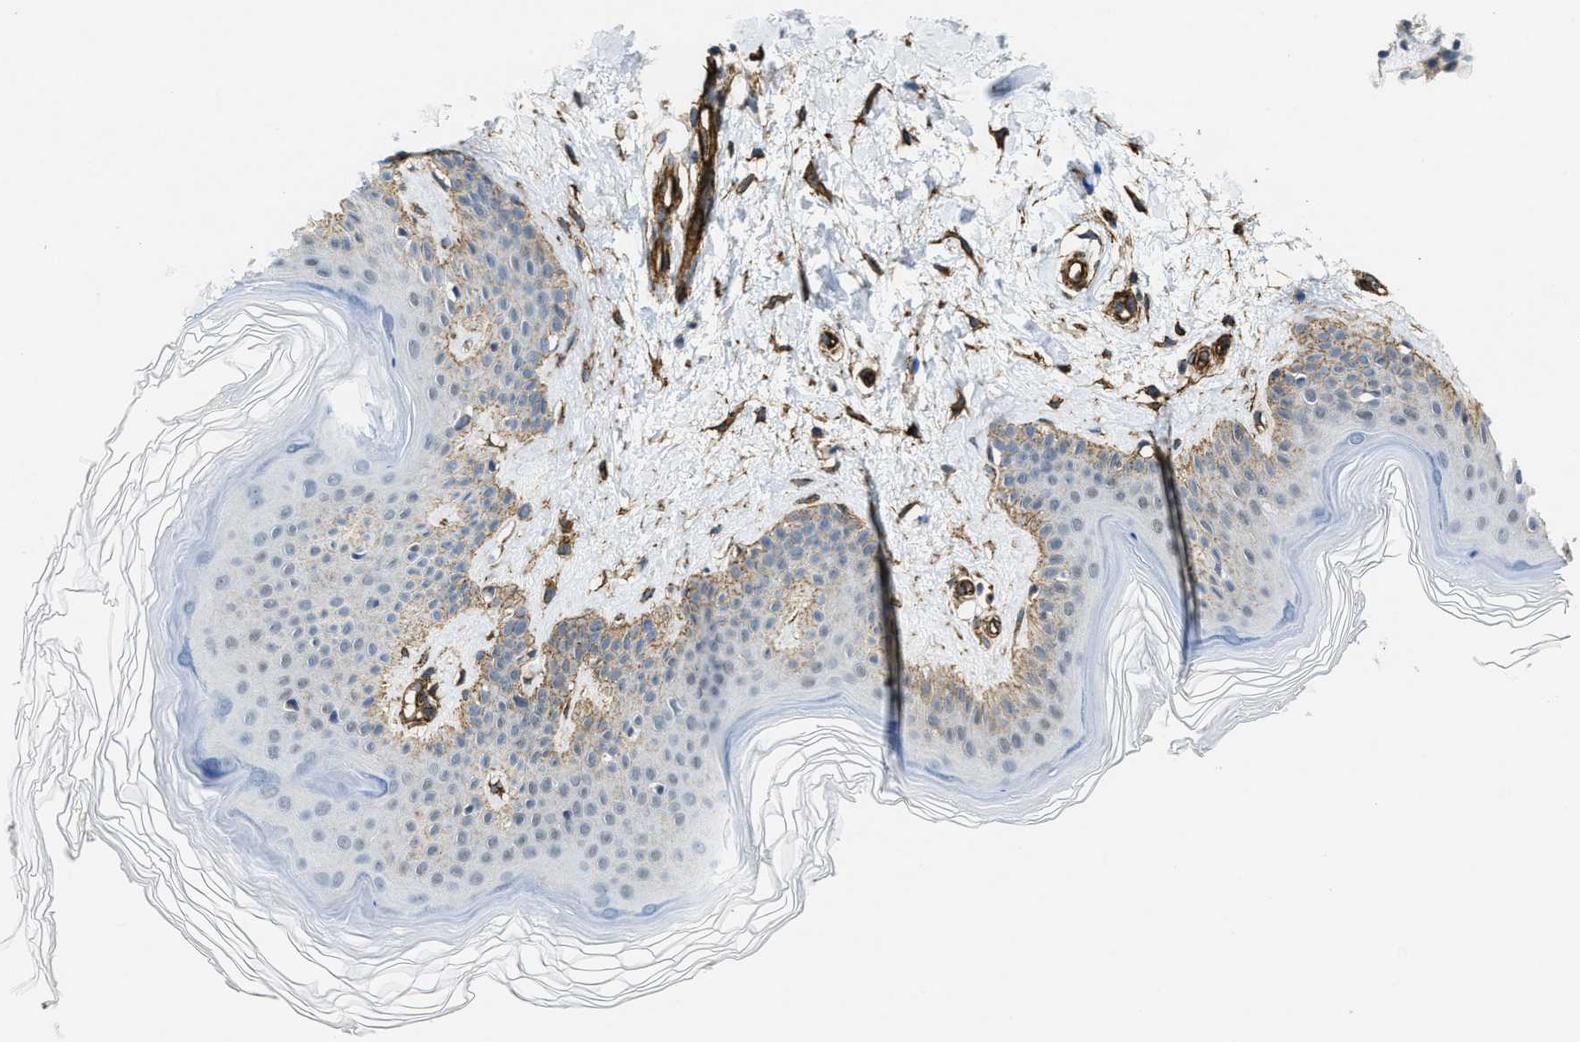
{"staining": {"intensity": "moderate", "quantity": ">75%", "location": "cytoplasmic/membranous"}, "tissue": "skin", "cell_type": "Fibroblasts", "image_type": "normal", "snomed": [{"axis": "morphology", "description": "Normal tissue, NOS"}, {"axis": "morphology", "description": "Malignant melanoma, Metastatic site"}, {"axis": "topography", "description": "Skin"}], "caption": "DAB (3,3'-diaminobenzidine) immunohistochemical staining of normal human skin reveals moderate cytoplasmic/membranous protein expression in approximately >75% of fibroblasts.", "gene": "NAB1", "patient": {"sex": "male", "age": 41}}